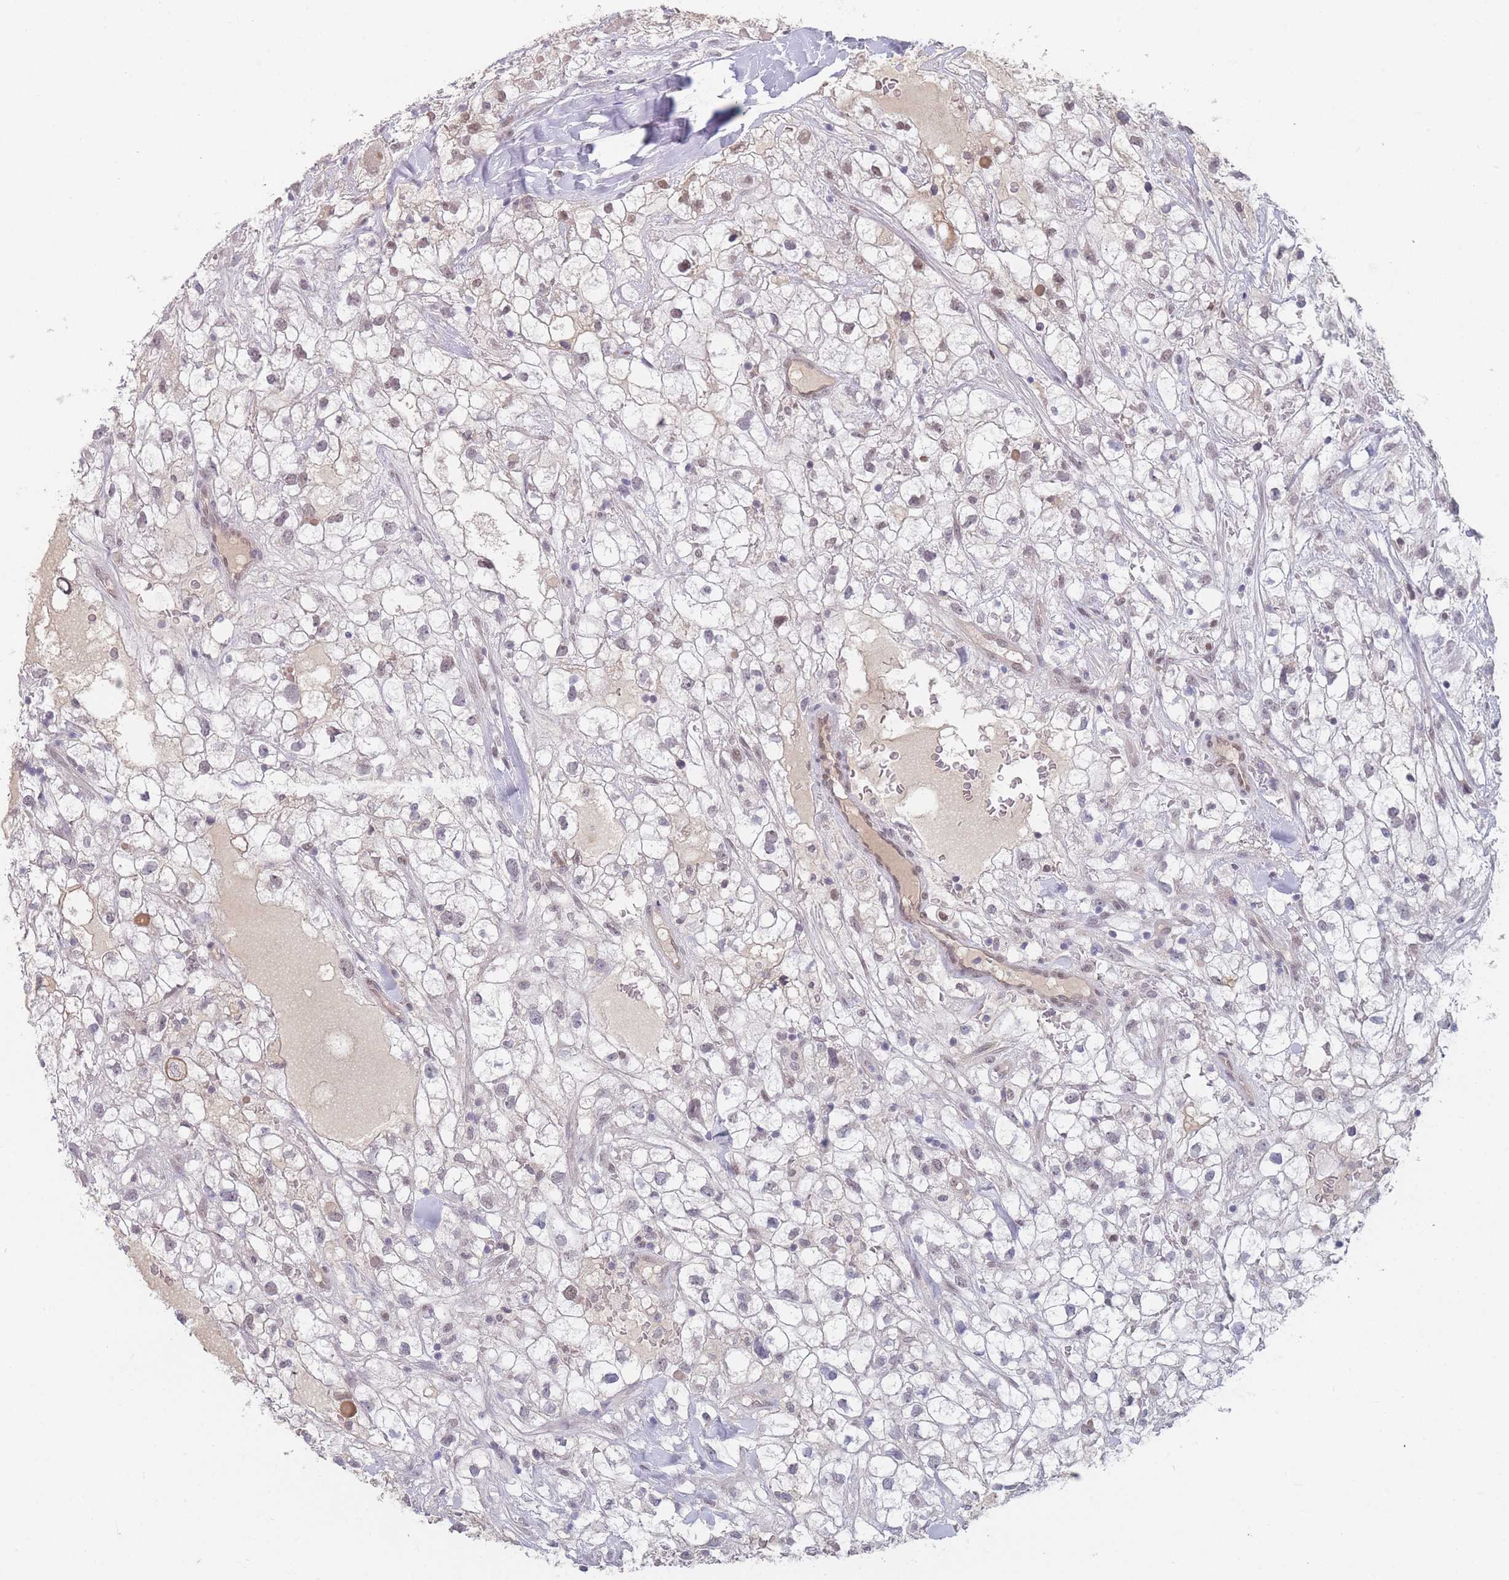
{"staining": {"intensity": "negative", "quantity": "none", "location": "none"}, "tissue": "renal cancer", "cell_type": "Tumor cells", "image_type": "cancer", "snomed": [{"axis": "morphology", "description": "Adenocarcinoma, NOS"}, {"axis": "topography", "description": "Kidney"}], "caption": "Histopathology image shows no protein expression in tumor cells of renal cancer tissue.", "gene": "ANKRD10", "patient": {"sex": "male", "age": 59}}